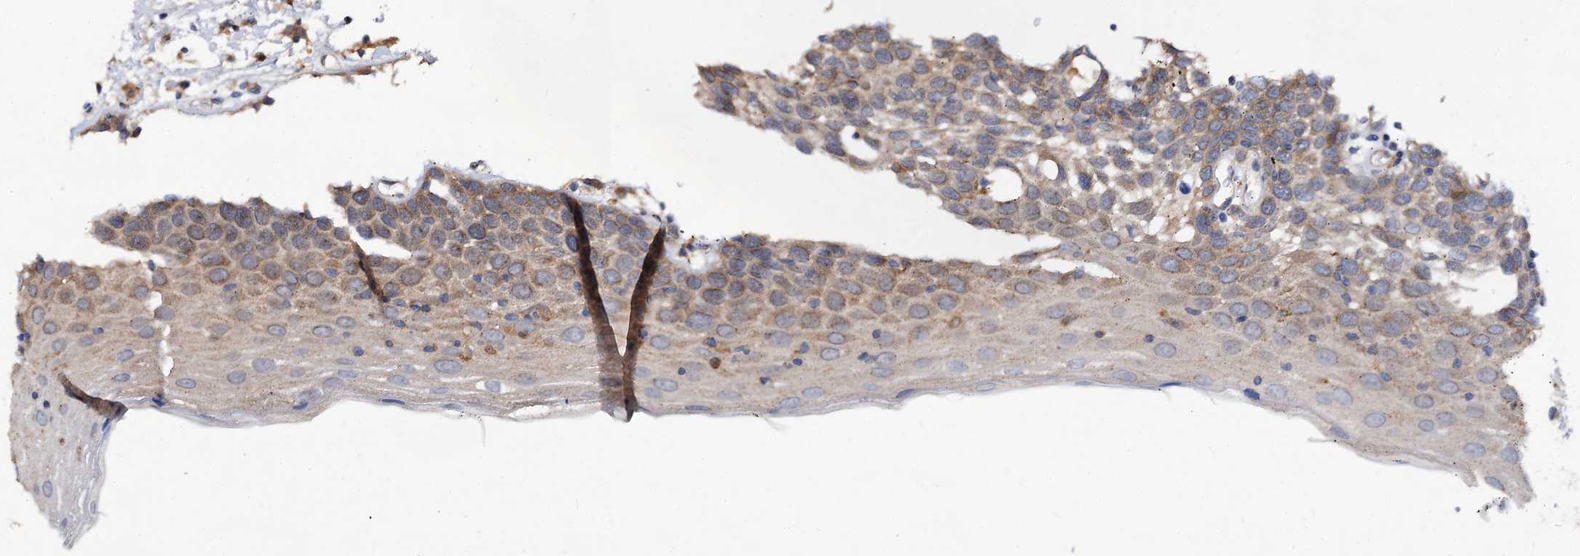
{"staining": {"intensity": "moderate", "quantity": "<25%", "location": "cytoplasmic/membranous"}, "tissue": "oral mucosa", "cell_type": "Squamous epithelial cells", "image_type": "normal", "snomed": [{"axis": "morphology", "description": "Normal tissue, NOS"}, {"axis": "topography", "description": "Oral tissue"}], "caption": "Immunohistochemical staining of unremarkable oral mucosa reveals <25% levels of moderate cytoplasmic/membranous protein positivity in approximately <25% of squamous epithelial cells.", "gene": "VPS29", "patient": {"sex": "male", "age": 74}}